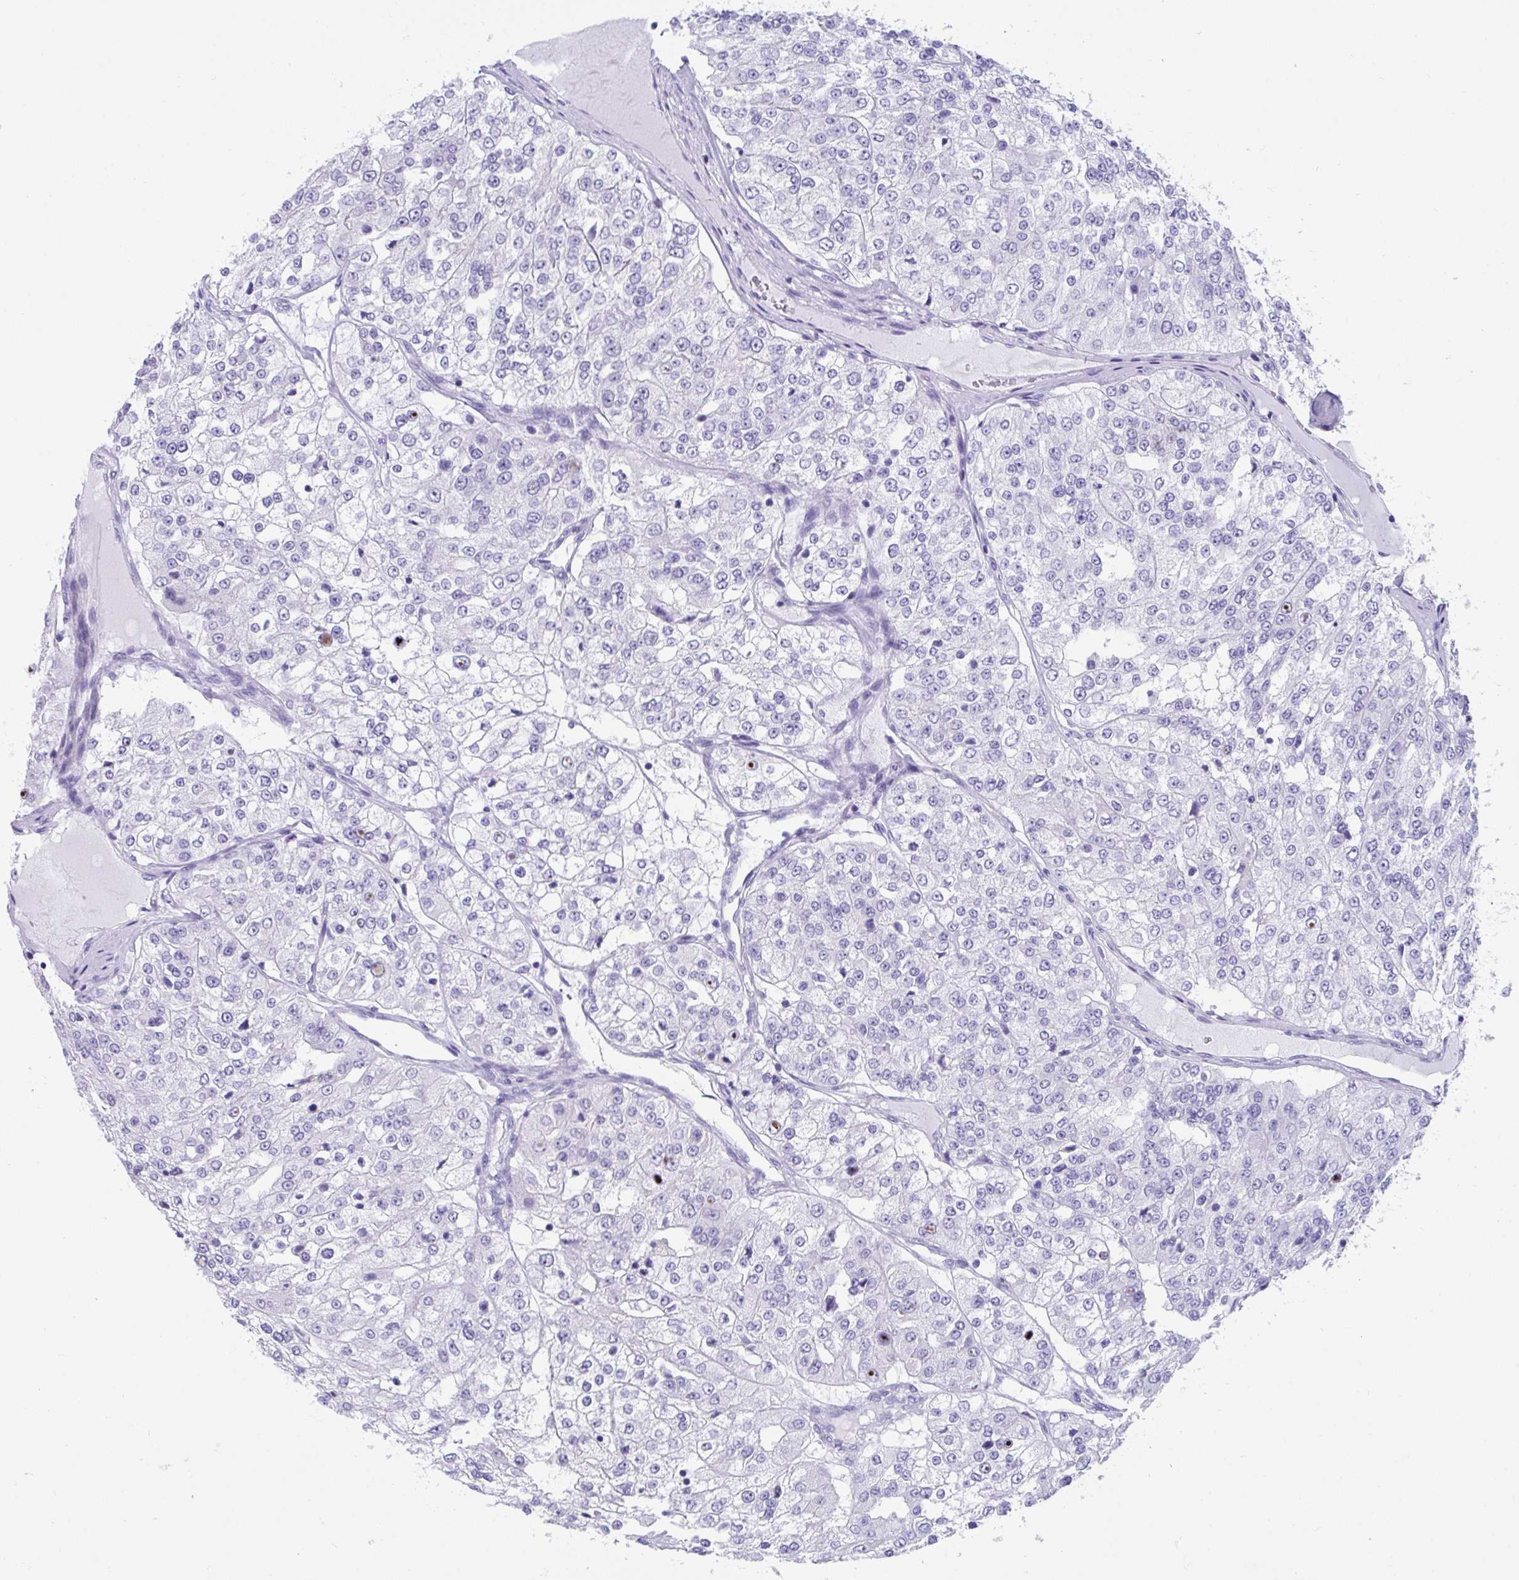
{"staining": {"intensity": "negative", "quantity": "none", "location": "none"}, "tissue": "renal cancer", "cell_type": "Tumor cells", "image_type": "cancer", "snomed": [{"axis": "morphology", "description": "Adenocarcinoma, NOS"}, {"axis": "topography", "description": "Kidney"}], "caption": "This photomicrograph is of renal cancer (adenocarcinoma) stained with IHC to label a protein in brown with the nuclei are counter-stained blue. There is no staining in tumor cells. Brightfield microscopy of IHC stained with DAB (3,3'-diaminobenzidine) (brown) and hematoxylin (blue), captured at high magnification.", "gene": "TTC30B", "patient": {"sex": "female", "age": 63}}